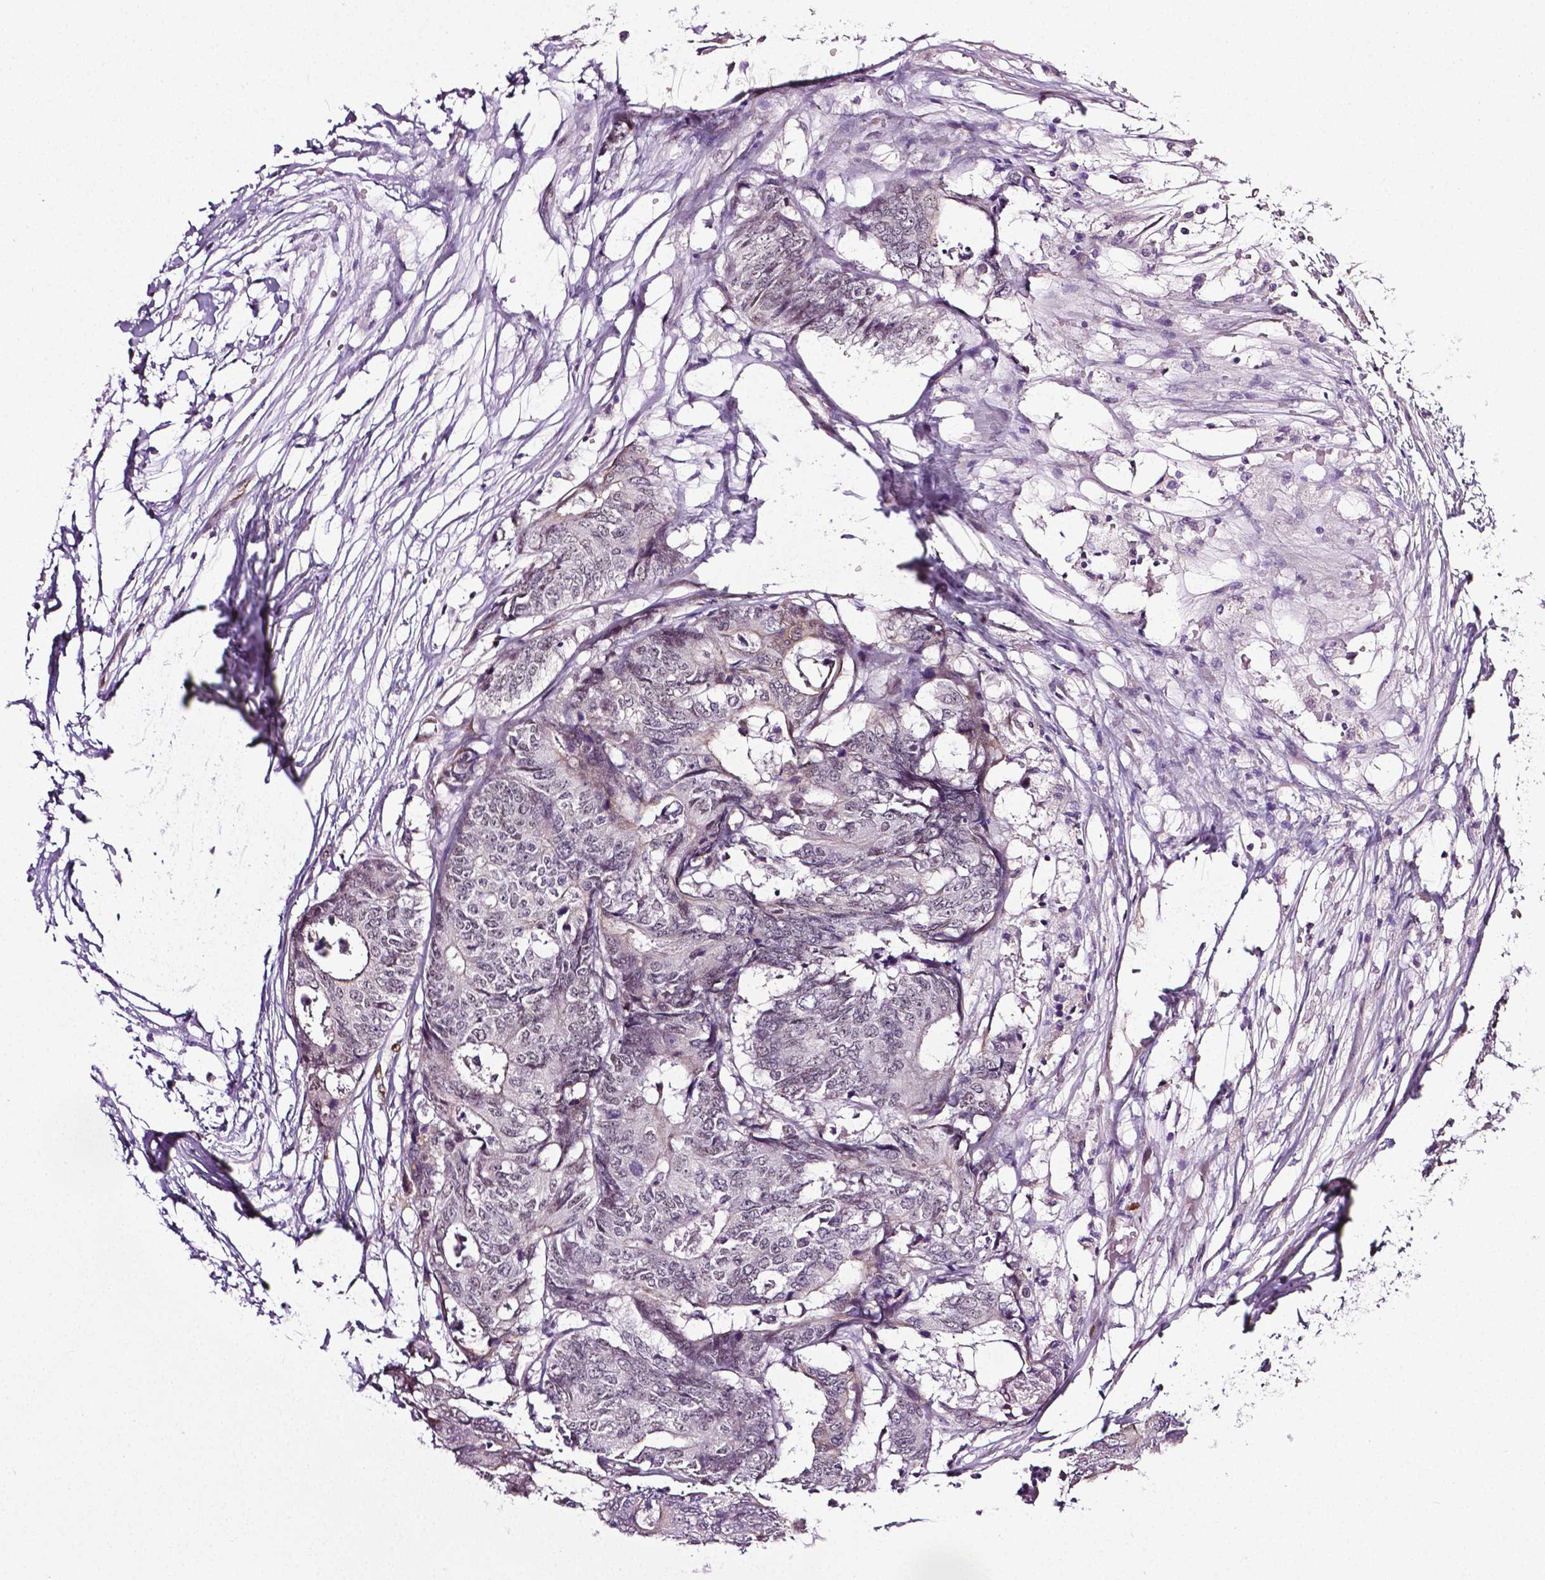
{"staining": {"intensity": "negative", "quantity": "none", "location": "none"}, "tissue": "colorectal cancer", "cell_type": "Tumor cells", "image_type": "cancer", "snomed": [{"axis": "morphology", "description": "Adenocarcinoma, NOS"}, {"axis": "topography", "description": "Colon"}], "caption": "Immunohistochemistry image of colorectal adenocarcinoma stained for a protein (brown), which demonstrates no positivity in tumor cells.", "gene": "PTGER3", "patient": {"sex": "female", "age": 48}}